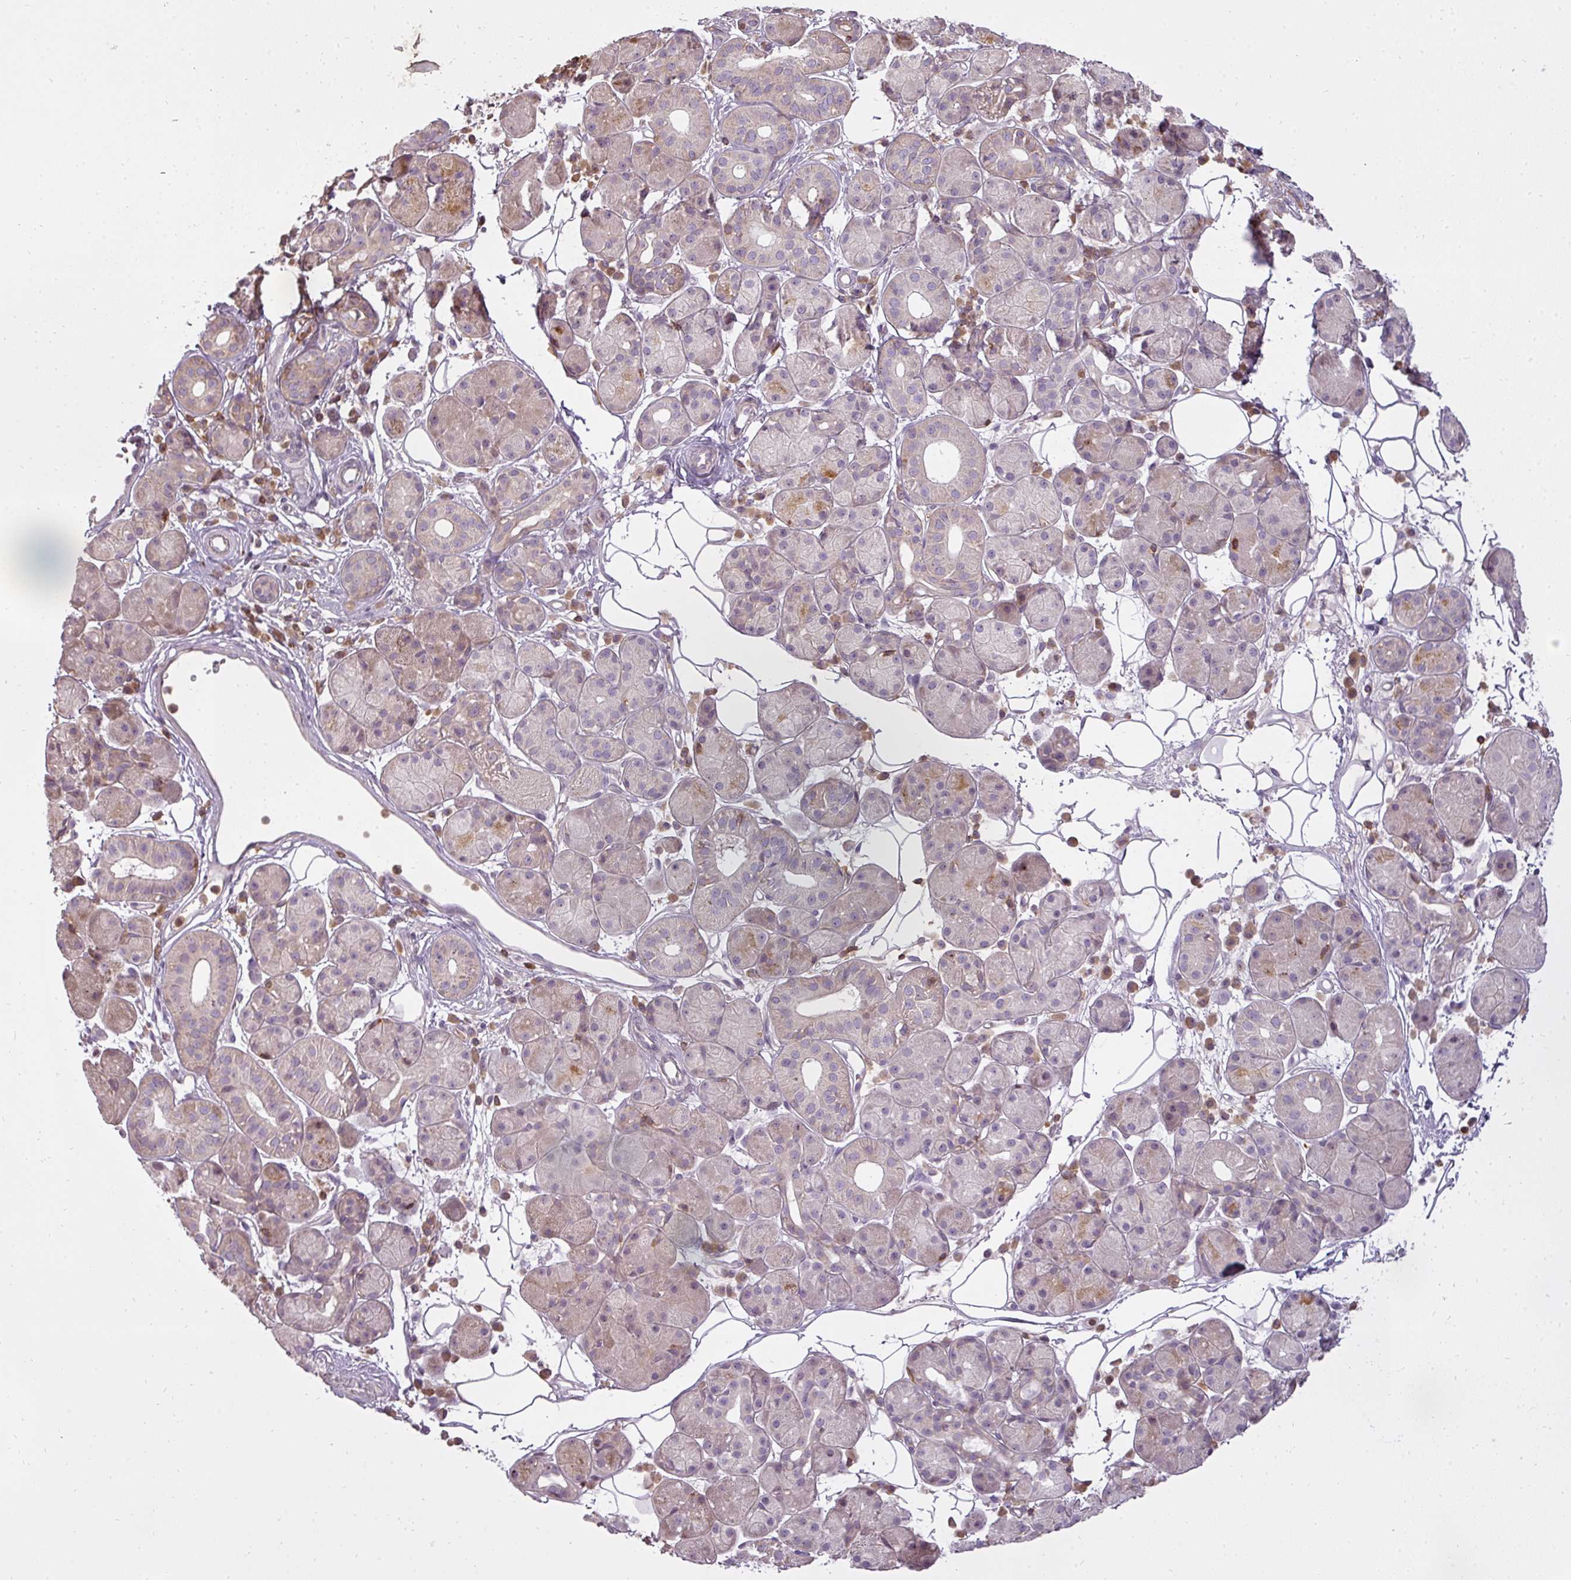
{"staining": {"intensity": "moderate", "quantity": "<25%", "location": "cytoplasmic/membranous"}, "tissue": "salivary gland", "cell_type": "Glandular cells", "image_type": "normal", "snomed": [{"axis": "morphology", "description": "Squamous cell carcinoma, NOS"}, {"axis": "topography", "description": "Skin"}, {"axis": "topography", "description": "Head-Neck"}], "caption": "Human salivary gland stained with a brown dye reveals moderate cytoplasmic/membranous positive expression in about <25% of glandular cells.", "gene": "STK4", "patient": {"sex": "male", "age": 80}}